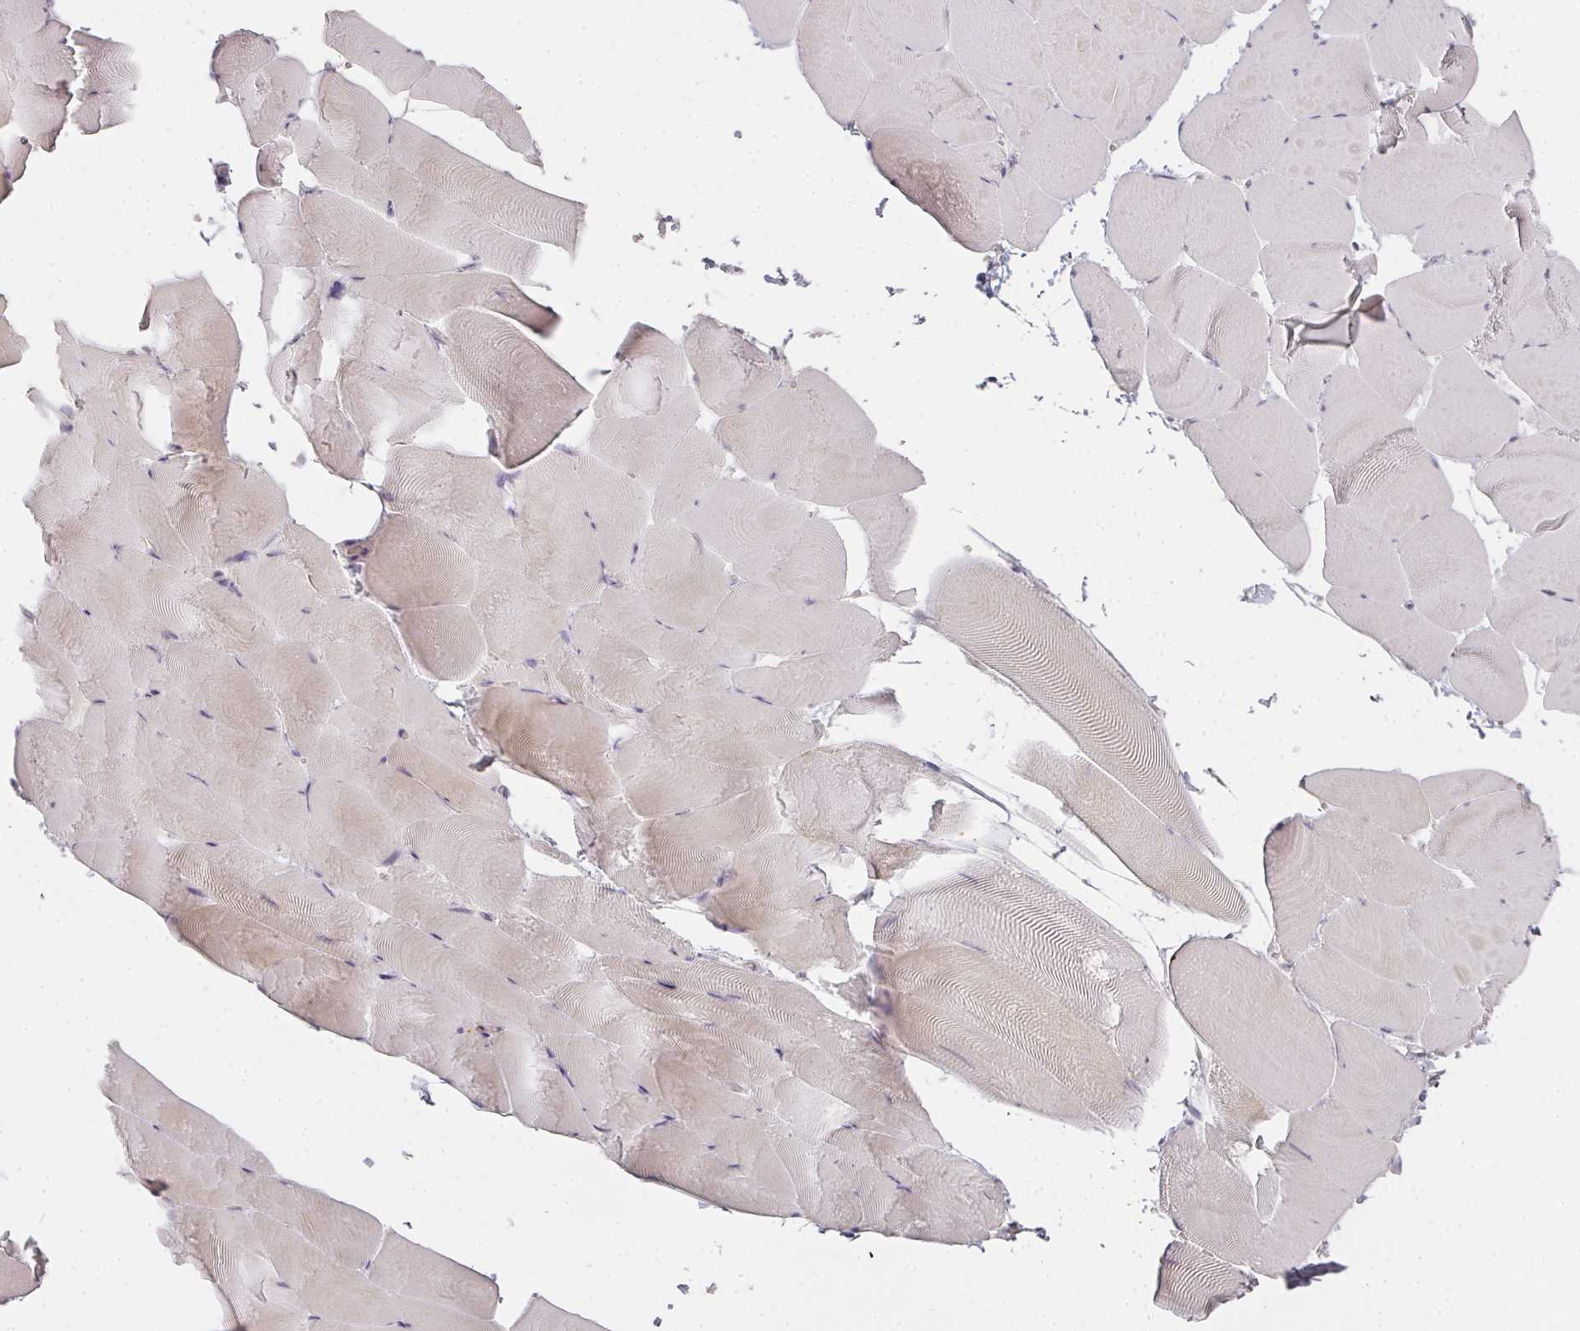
{"staining": {"intensity": "weak", "quantity": "<25%", "location": "cytoplasmic/membranous"}, "tissue": "skeletal muscle", "cell_type": "Myocytes", "image_type": "normal", "snomed": [{"axis": "morphology", "description": "Normal tissue, NOS"}, {"axis": "topography", "description": "Skeletal muscle"}], "caption": "Myocytes are negative for brown protein staining in unremarkable skeletal muscle. (Brightfield microscopy of DAB (3,3'-diaminobenzidine) immunohistochemistry at high magnification).", "gene": "SHISA2", "patient": {"sex": "female", "age": 64}}